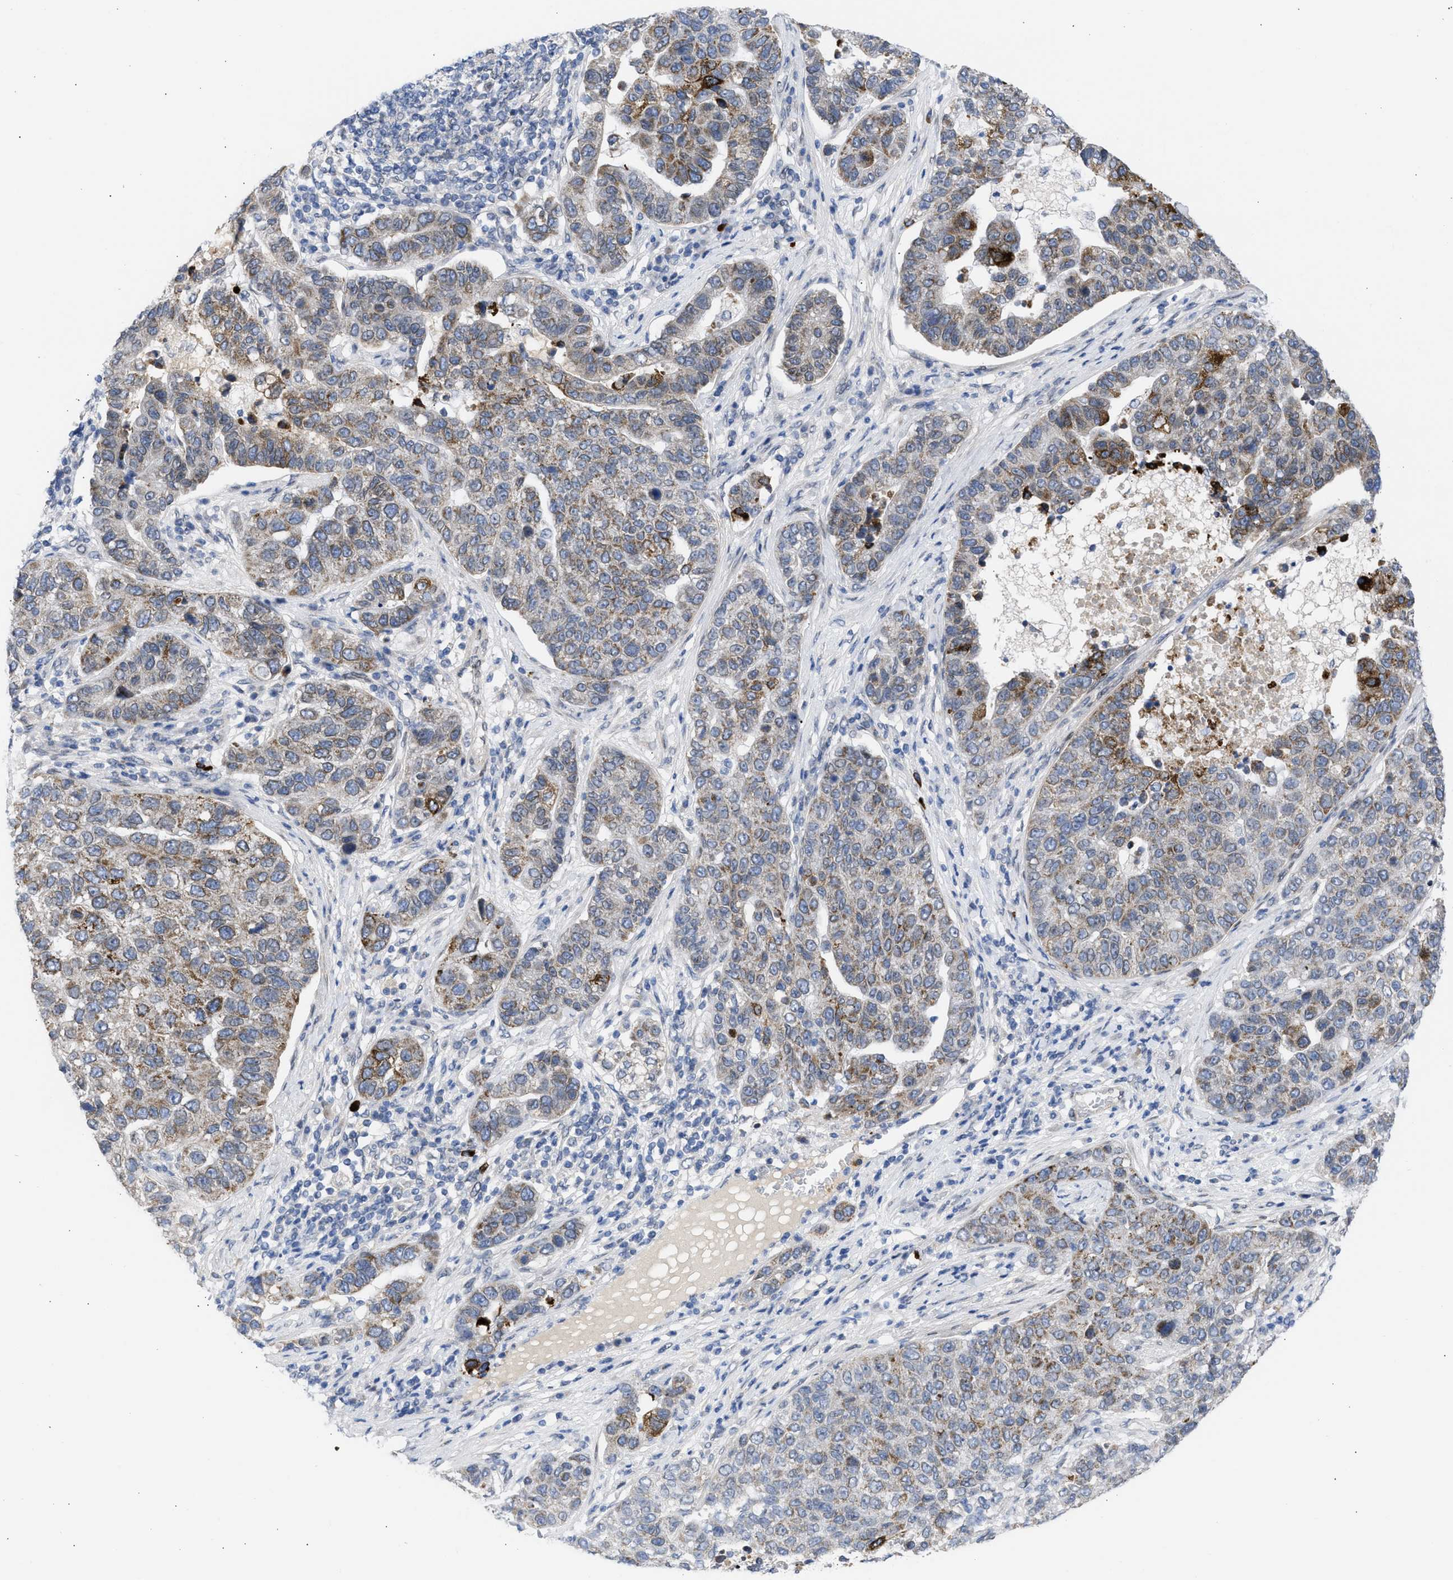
{"staining": {"intensity": "moderate", "quantity": "25%-75%", "location": "cytoplasmic/membranous"}, "tissue": "pancreatic cancer", "cell_type": "Tumor cells", "image_type": "cancer", "snomed": [{"axis": "morphology", "description": "Adenocarcinoma, NOS"}, {"axis": "topography", "description": "Pancreas"}], "caption": "A brown stain labels moderate cytoplasmic/membranous staining of a protein in human pancreatic cancer (adenocarcinoma) tumor cells.", "gene": "NUP35", "patient": {"sex": "female", "age": 61}}